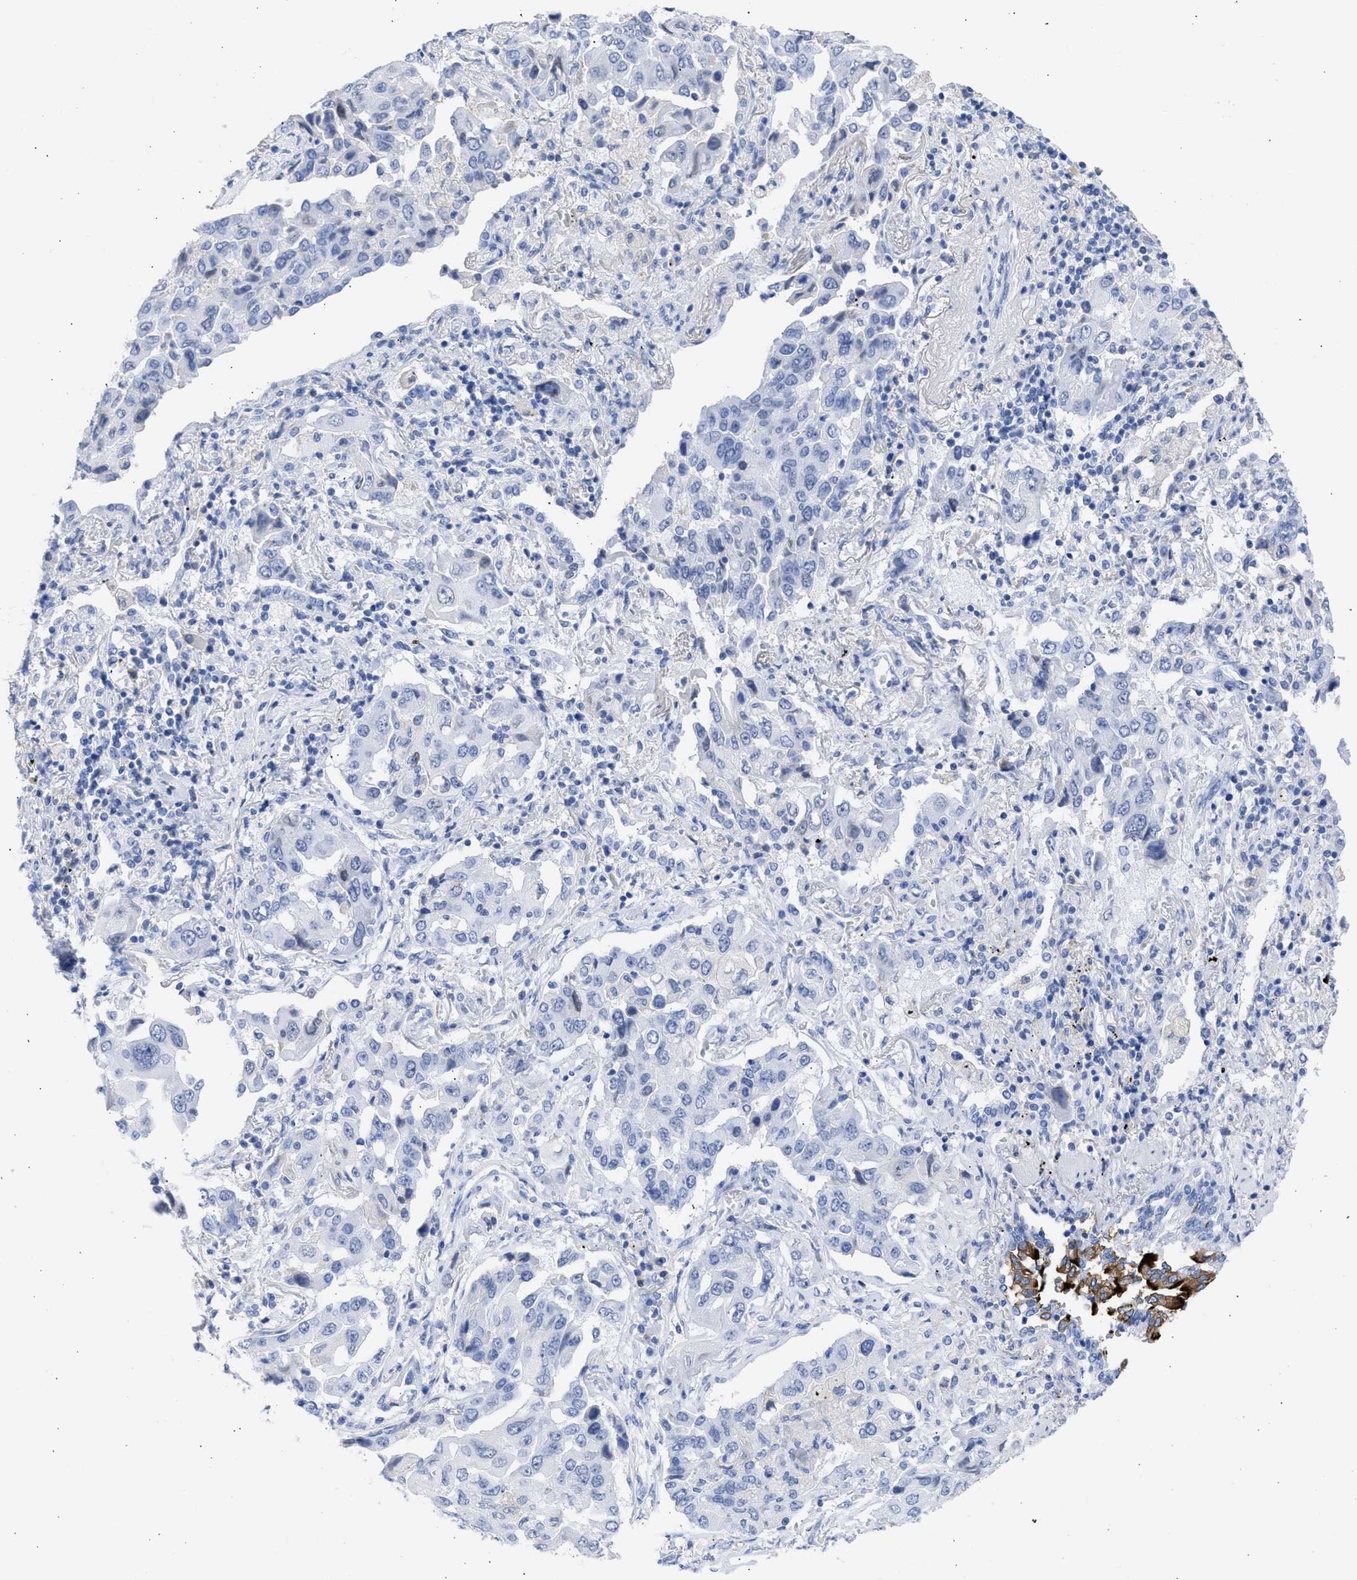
{"staining": {"intensity": "negative", "quantity": "none", "location": "none"}, "tissue": "lung cancer", "cell_type": "Tumor cells", "image_type": "cancer", "snomed": [{"axis": "morphology", "description": "Adenocarcinoma, NOS"}, {"axis": "topography", "description": "Lung"}], "caption": "Photomicrograph shows no protein positivity in tumor cells of lung adenocarcinoma tissue.", "gene": "RSPH1", "patient": {"sex": "female", "age": 65}}